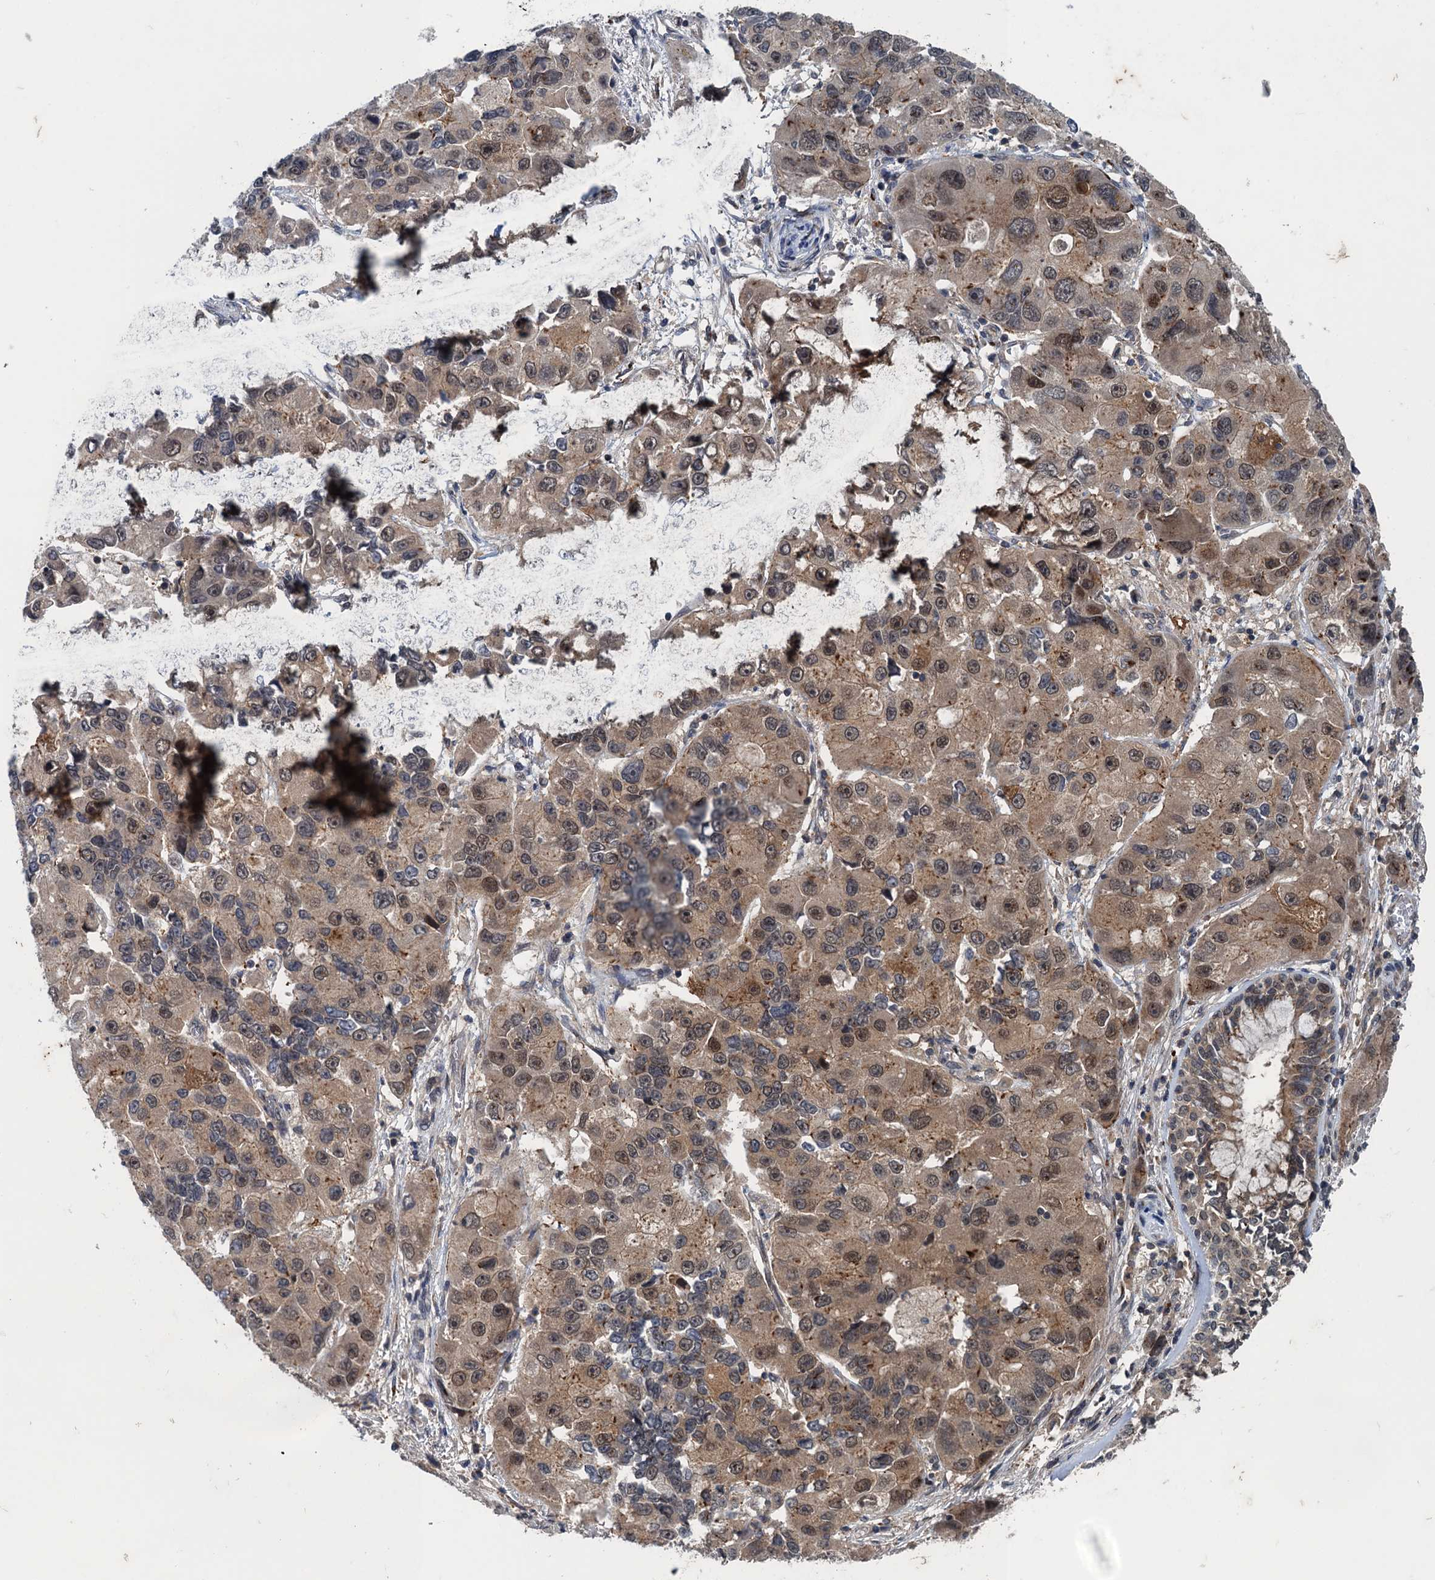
{"staining": {"intensity": "moderate", "quantity": ">75%", "location": "cytoplasmic/membranous,nuclear"}, "tissue": "lung cancer", "cell_type": "Tumor cells", "image_type": "cancer", "snomed": [{"axis": "morphology", "description": "Adenocarcinoma, NOS"}, {"axis": "topography", "description": "Lung"}], "caption": "A medium amount of moderate cytoplasmic/membranous and nuclear positivity is appreciated in approximately >75% of tumor cells in lung cancer (adenocarcinoma) tissue. Ihc stains the protein of interest in brown and the nuclei are stained blue.", "gene": "RNF165", "patient": {"sex": "female", "age": 54}}